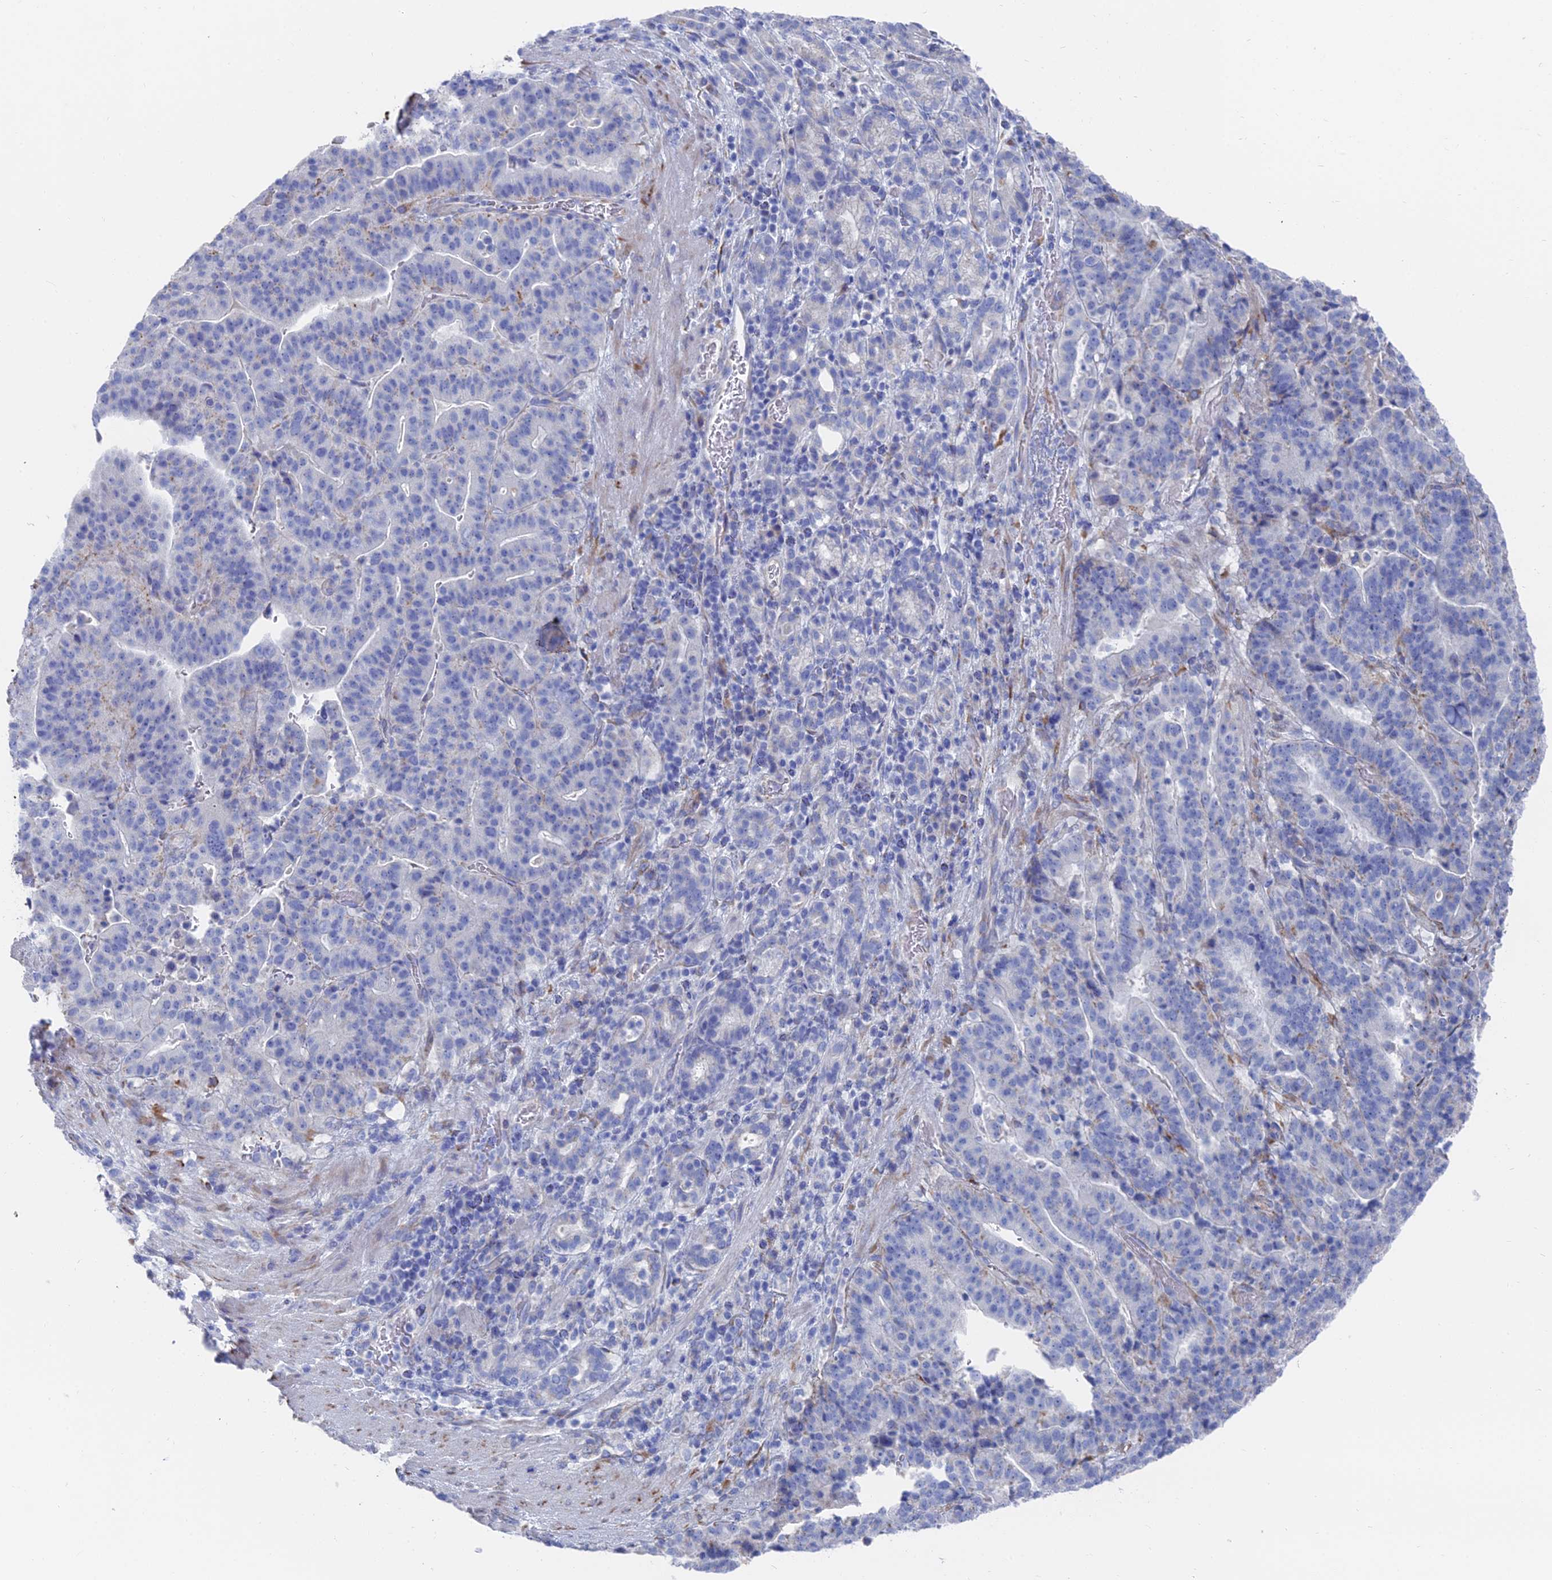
{"staining": {"intensity": "negative", "quantity": "none", "location": "none"}, "tissue": "stomach cancer", "cell_type": "Tumor cells", "image_type": "cancer", "snomed": [{"axis": "morphology", "description": "Adenocarcinoma, NOS"}, {"axis": "topography", "description": "Stomach"}], "caption": "The histopathology image demonstrates no staining of tumor cells in stomach adenocarcinoma. Brightfield microscopy of immunohistochemistry (IHC) stained with DAB (3,3'-diaminobenzidine) (brown) and hematoxylin (blue), captured at high magnification.", "gene": "TNNT3", "patient": {"sex": "male", "age": 48}}